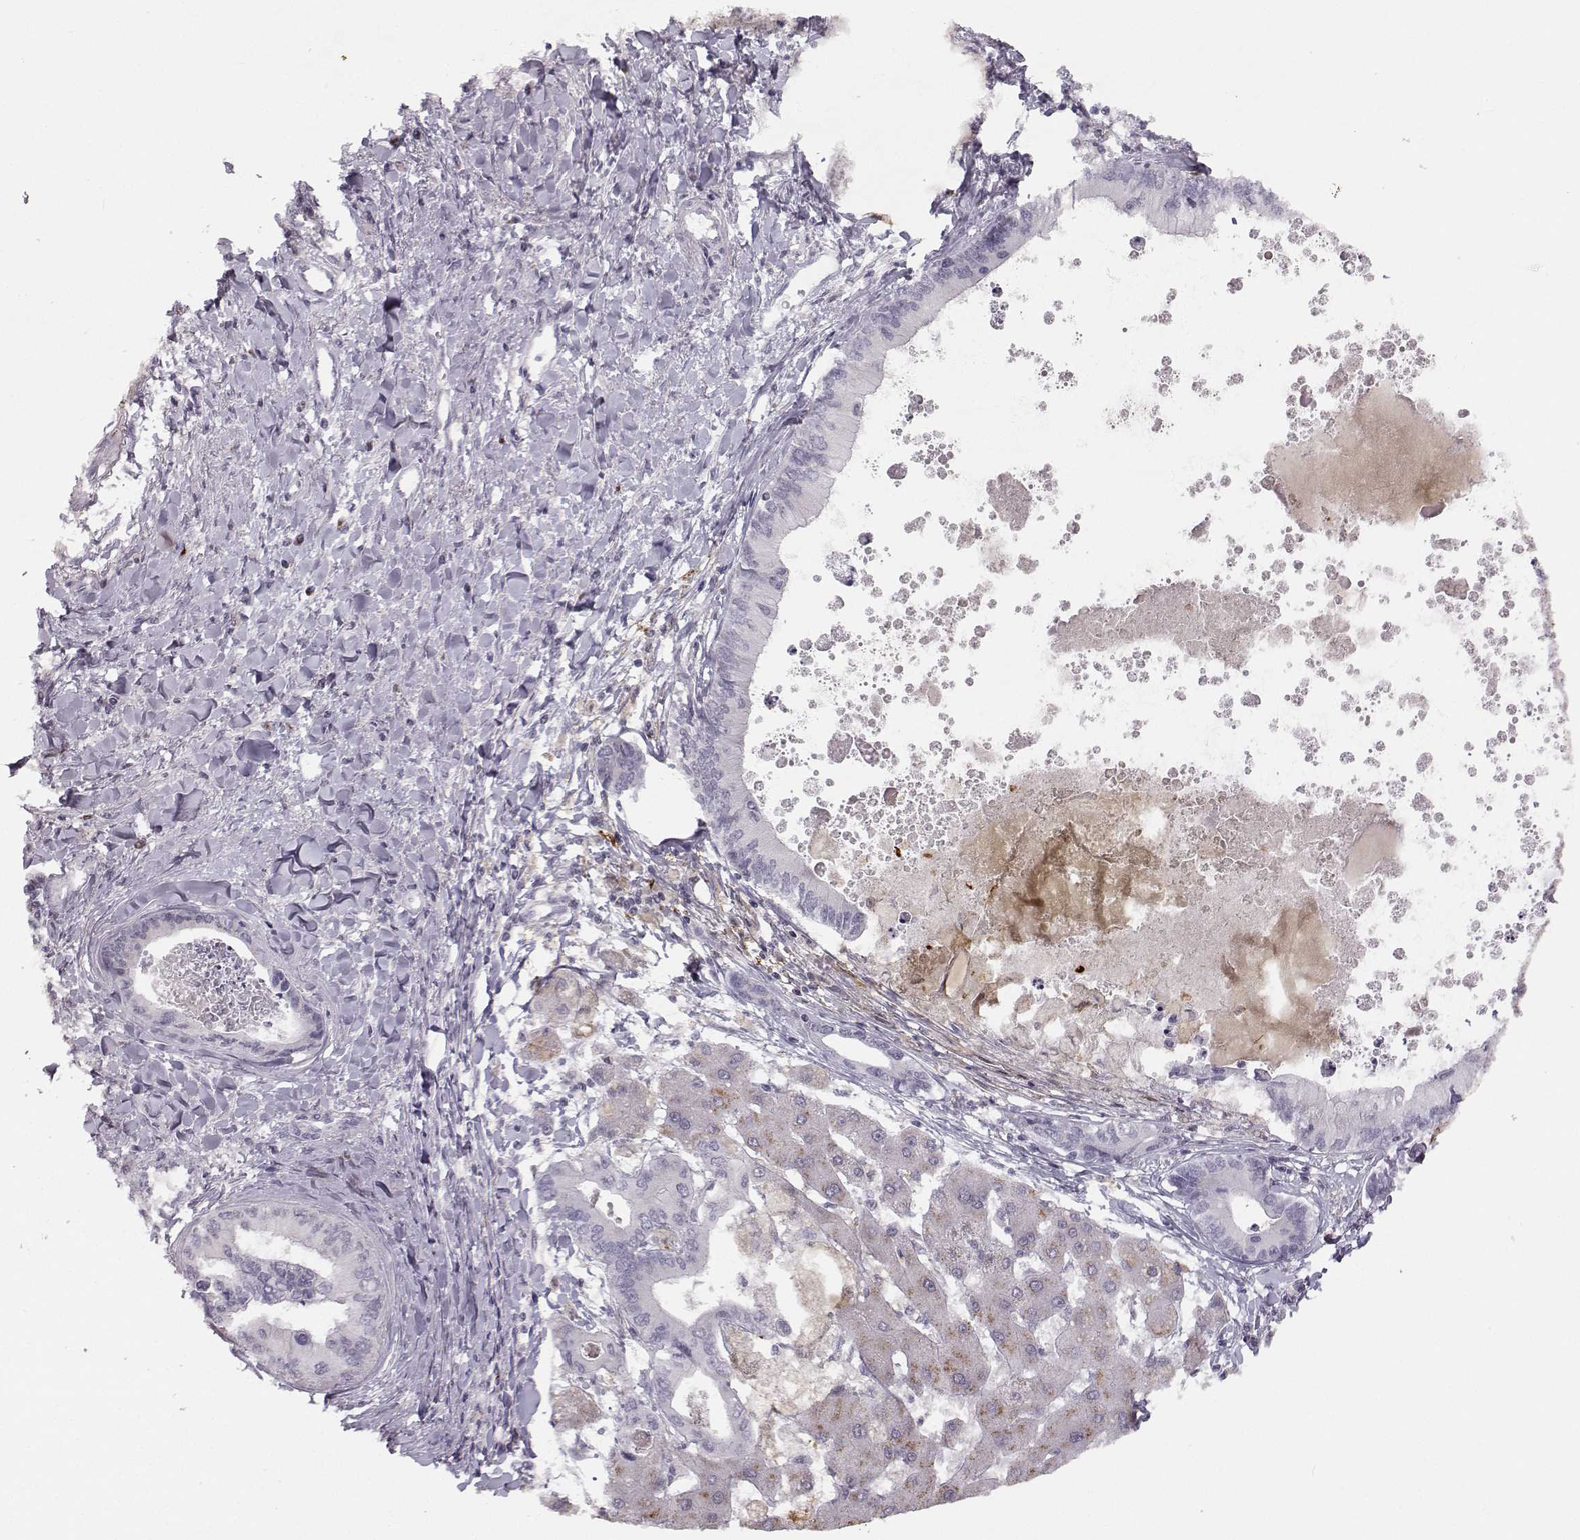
{"staining": {"intensity": "weak", "quantity": "<25%", "location": "cytoplasmic/membranous"}, "tissue": "liver cancer", "cell_type": "Tumor cells", "image_type": "cancer", "snomed": [{"axis": "morphology", "description": "Cholangiocarcinoma"}, {"axis": "topography", "description": "Liver"}], "caption": "DAB immunohistochemical staining of human cholangiocarcinoma (liver) displays no significant expression in tumor cells. Nuclei are stained in blue.", "gene": "HTR7", "patient": {"sex": "male", "age": 66}}